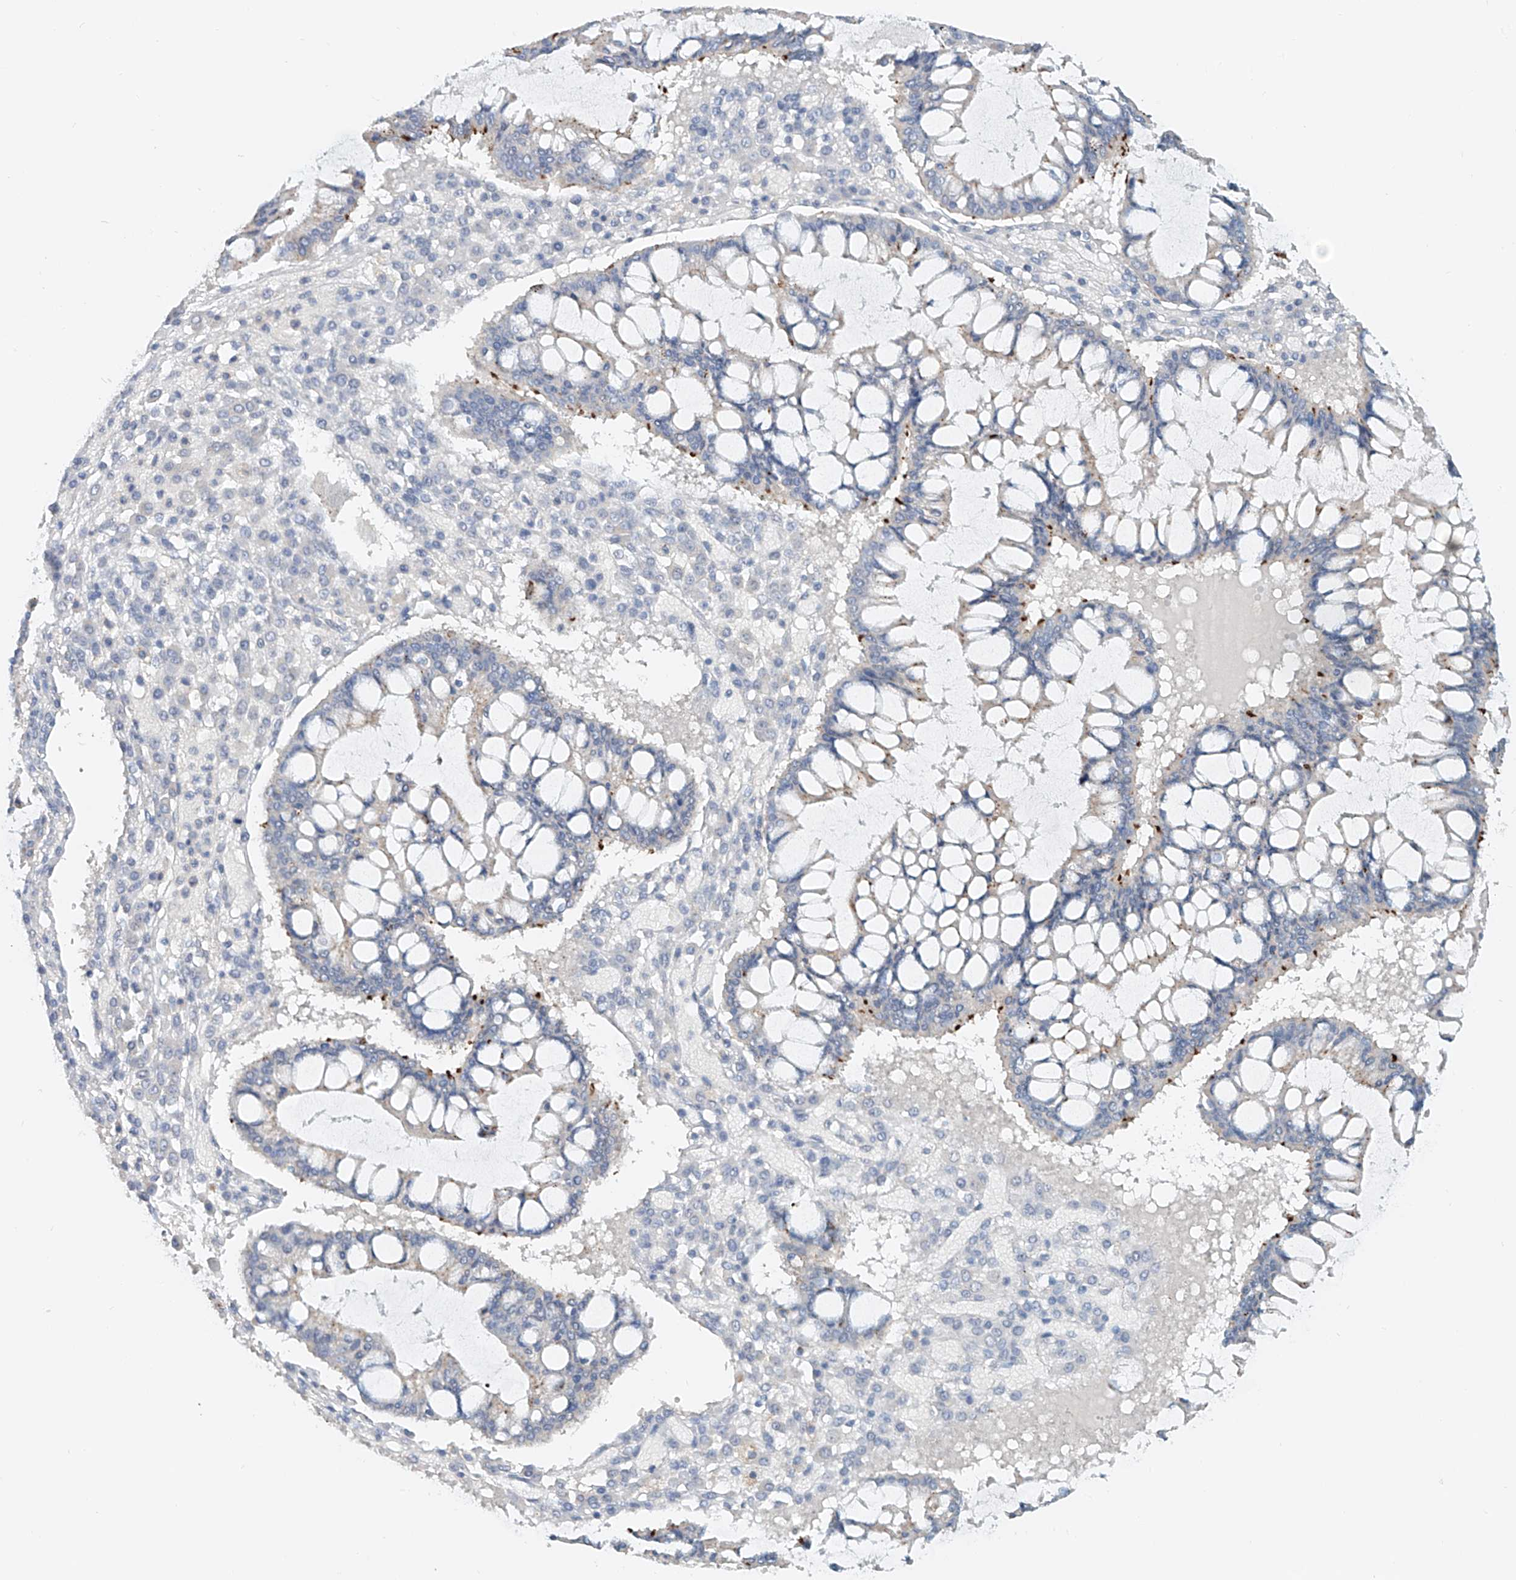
{"staining": {"intensity": "negative", "quantity": "none", "location": "none"}, "tissue": "ovarian cancer", "cell_type": "Tumor cells", "image_type": "cancer", "snomed": [{"axis": "morphology", "description": "Cystadenocarcinoma, mucinous, NOS"}, {"axis": "topography", "description": "Ovary"}], "caption": "The micrograph exhibits no staining of tumor cells in ovarian mucinous cystadenocarcinoma.", "gene": "TRIM47", "patient": {"sex": "female", "age": 73}}